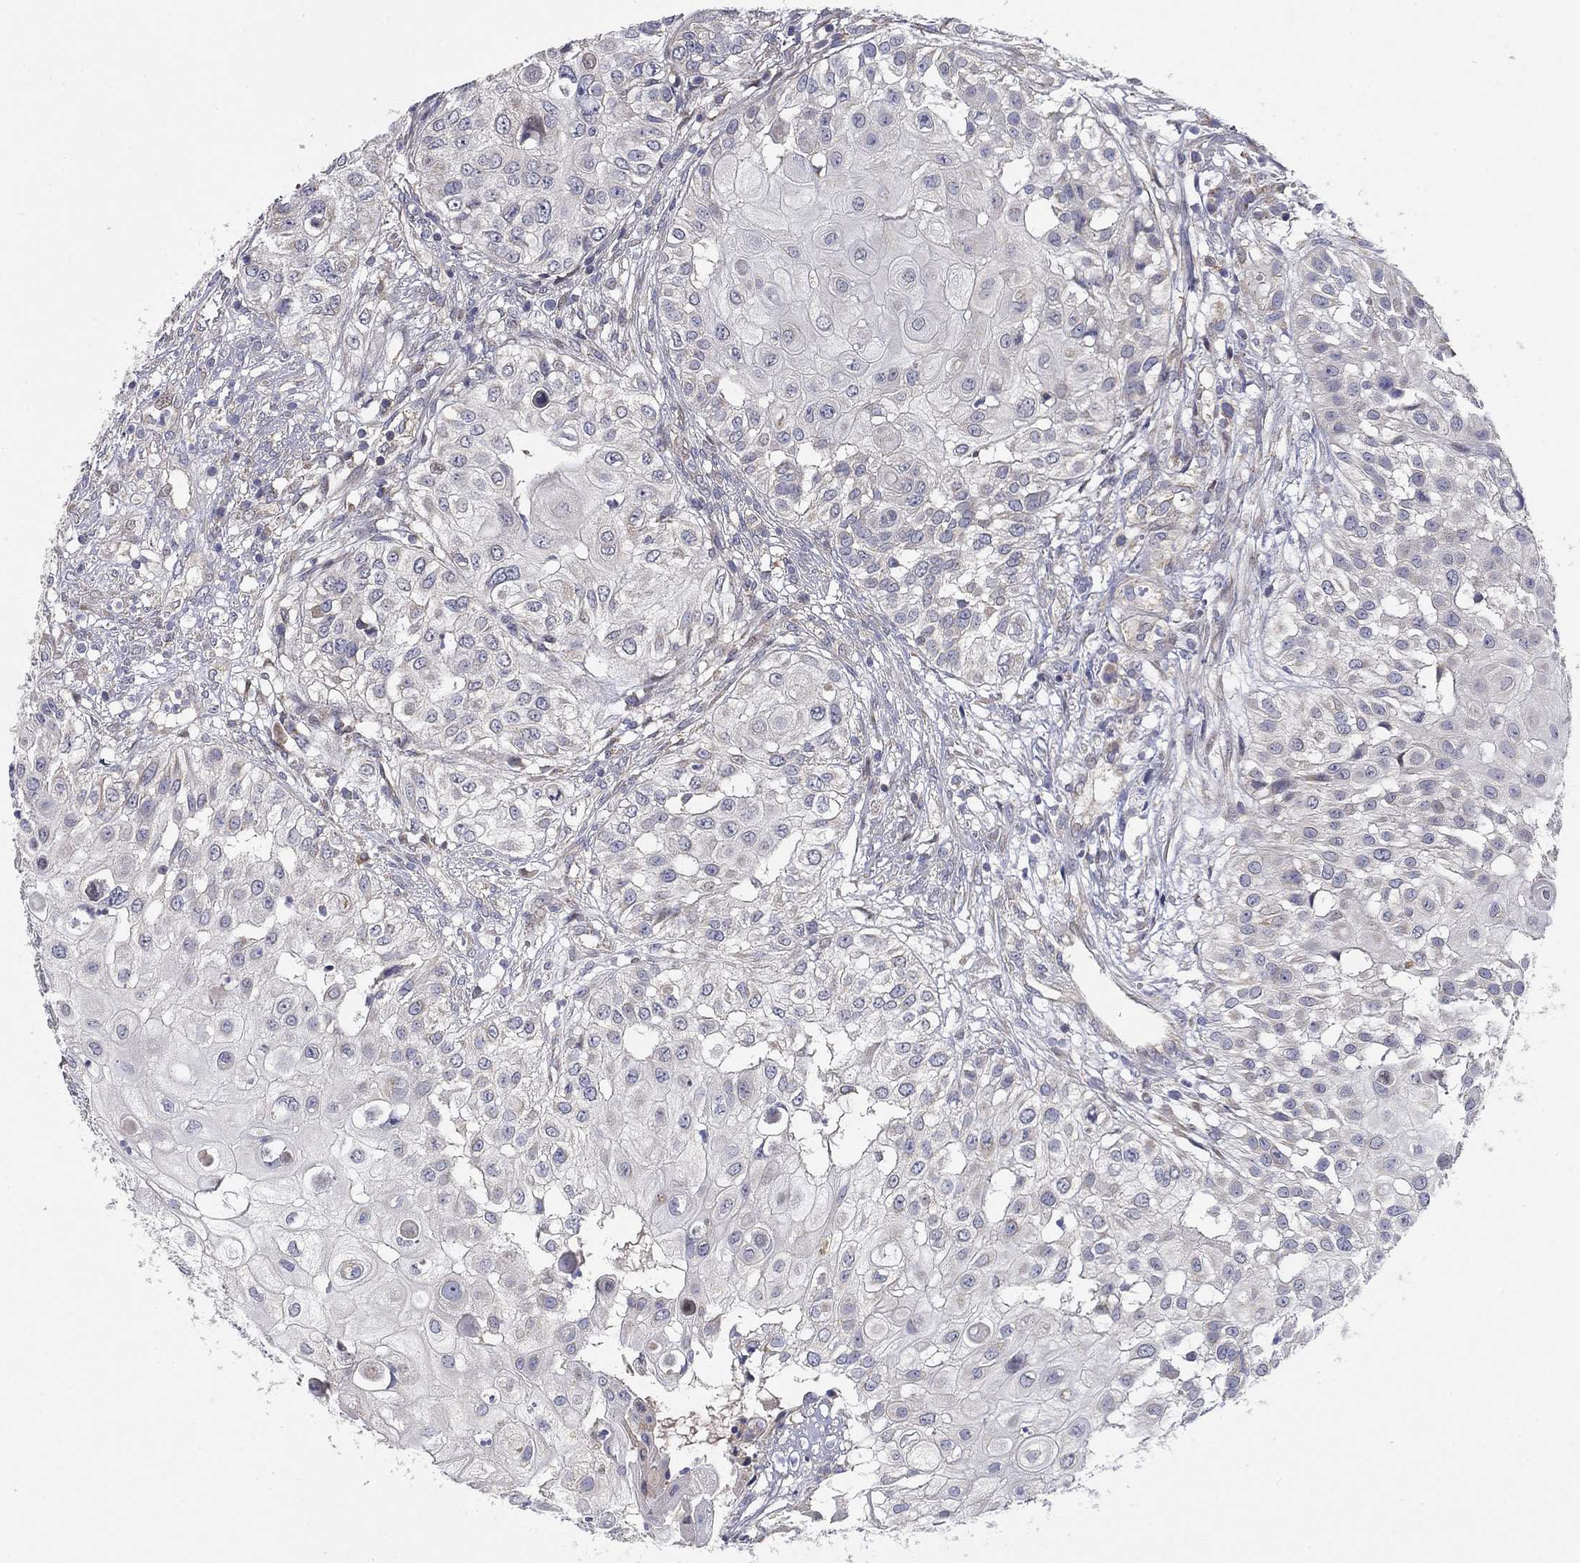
{"staining": {"intensity": "negative", "quantity": "none", "location": "none"}, "tissue": "urothelial cancer", "cell_type": "Tumor cells", "image_type": "cancer", "snomed": [{"axis": "morphology", "description": "Urothelial carcinoma, High grade"}, {"axis": "topography", "description": "Urinary bladder"}], "caption": "Immunohistochemical staining of urothelial cancer demonstrates no significant expression in tumor cells. (Stains: DAB IHC with hematoxylin counter stain, Microscopy: brightfield microscopy at high magnification).", "gene": "MMAA", "patient": {"sex": "female", "age": 79}}